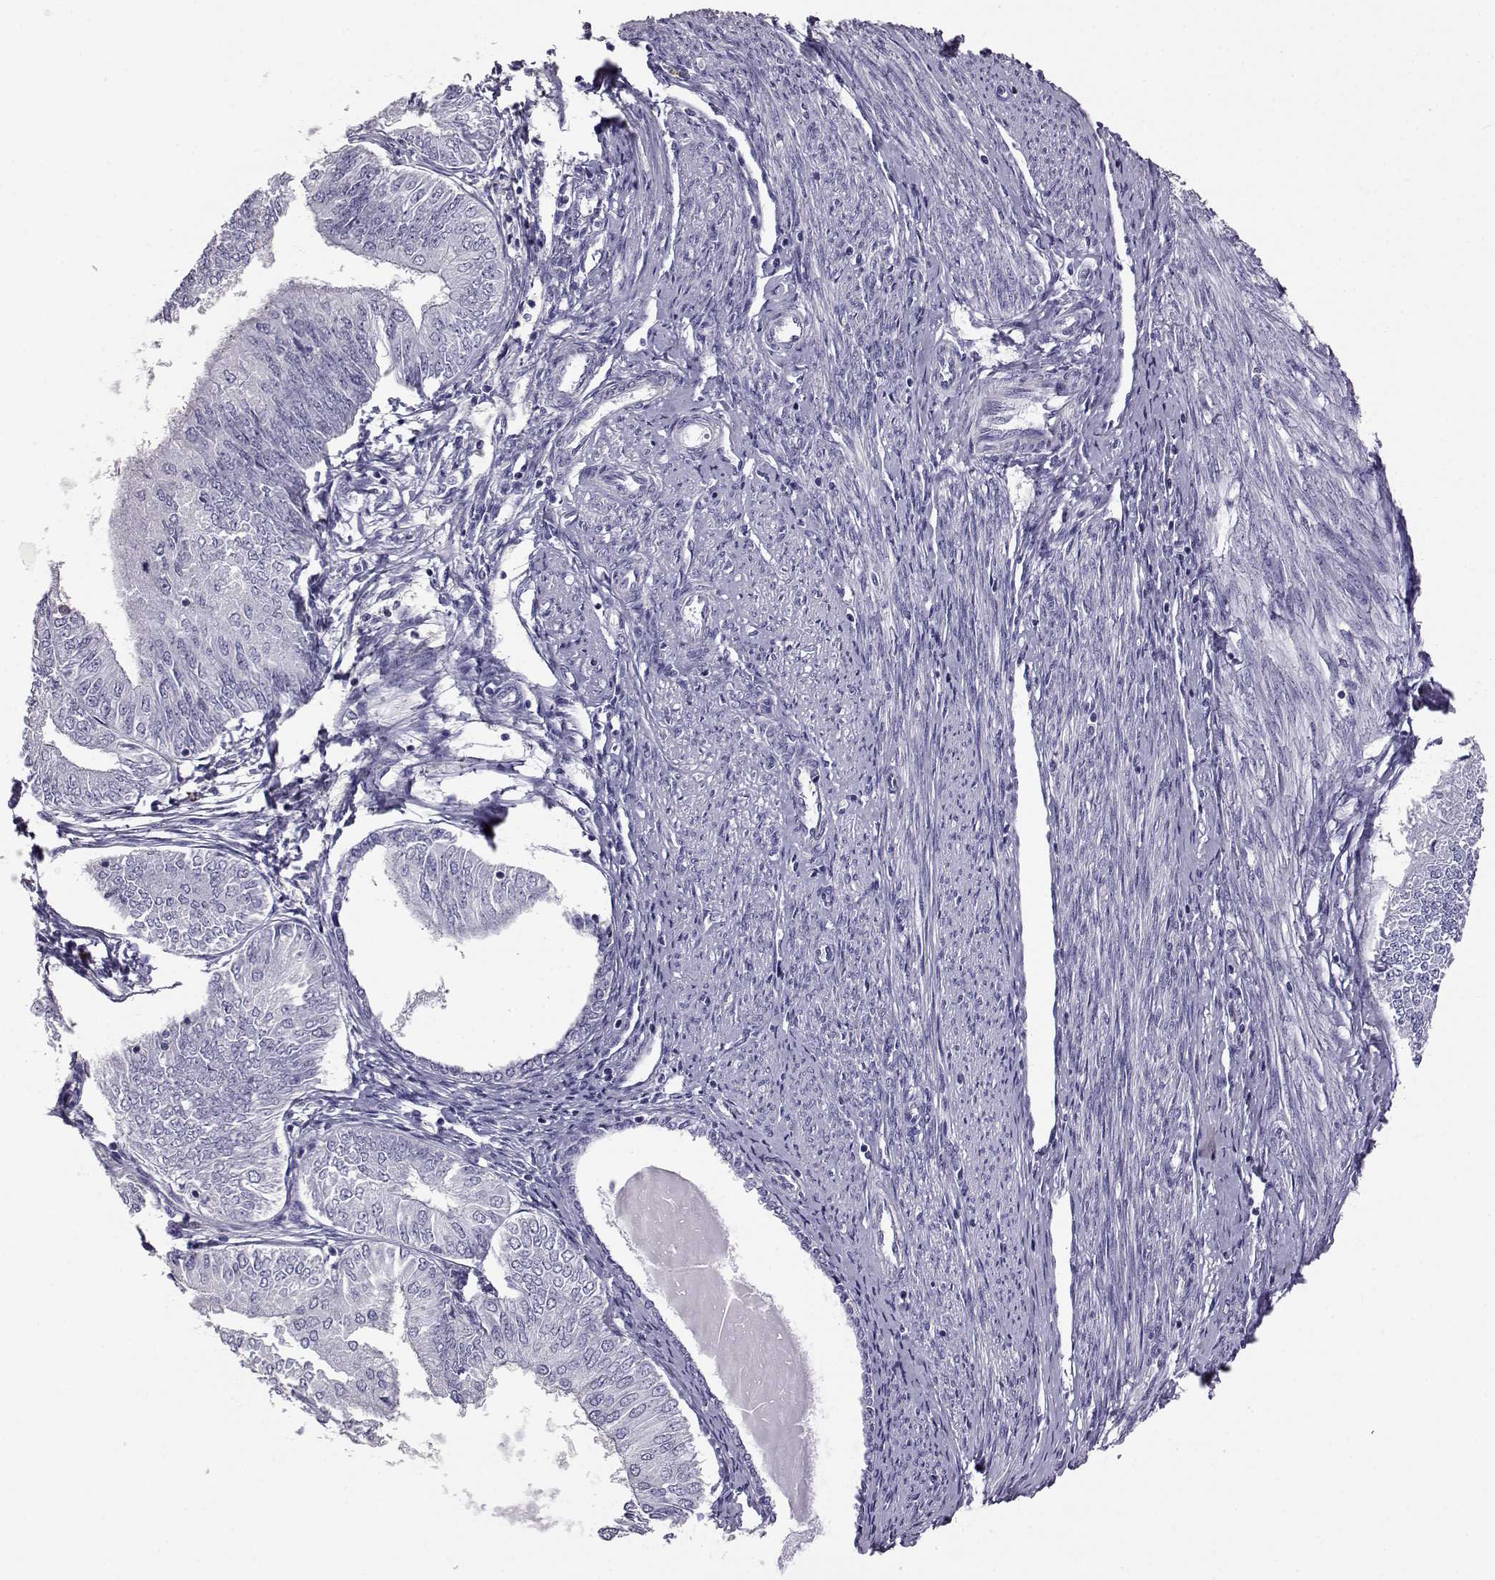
{"staining": {"intensity": "negative", "quantity": "none", "location": "none"}, "tissue": "endometrial cancer", "cell_type": "Tumor cells", "image_type": "cancer", "snomed": [{"axis": "morphology", "description": "Adenocarcinoma, NOS"}, {"axis": "topography", "description": "Endometrium"}], "caption": "The image shows no staining of tumor cells in adenocarcinoma (endometrial).", "gene": "AKR1B1", "patient": {"sex": "female", "age": 58}}